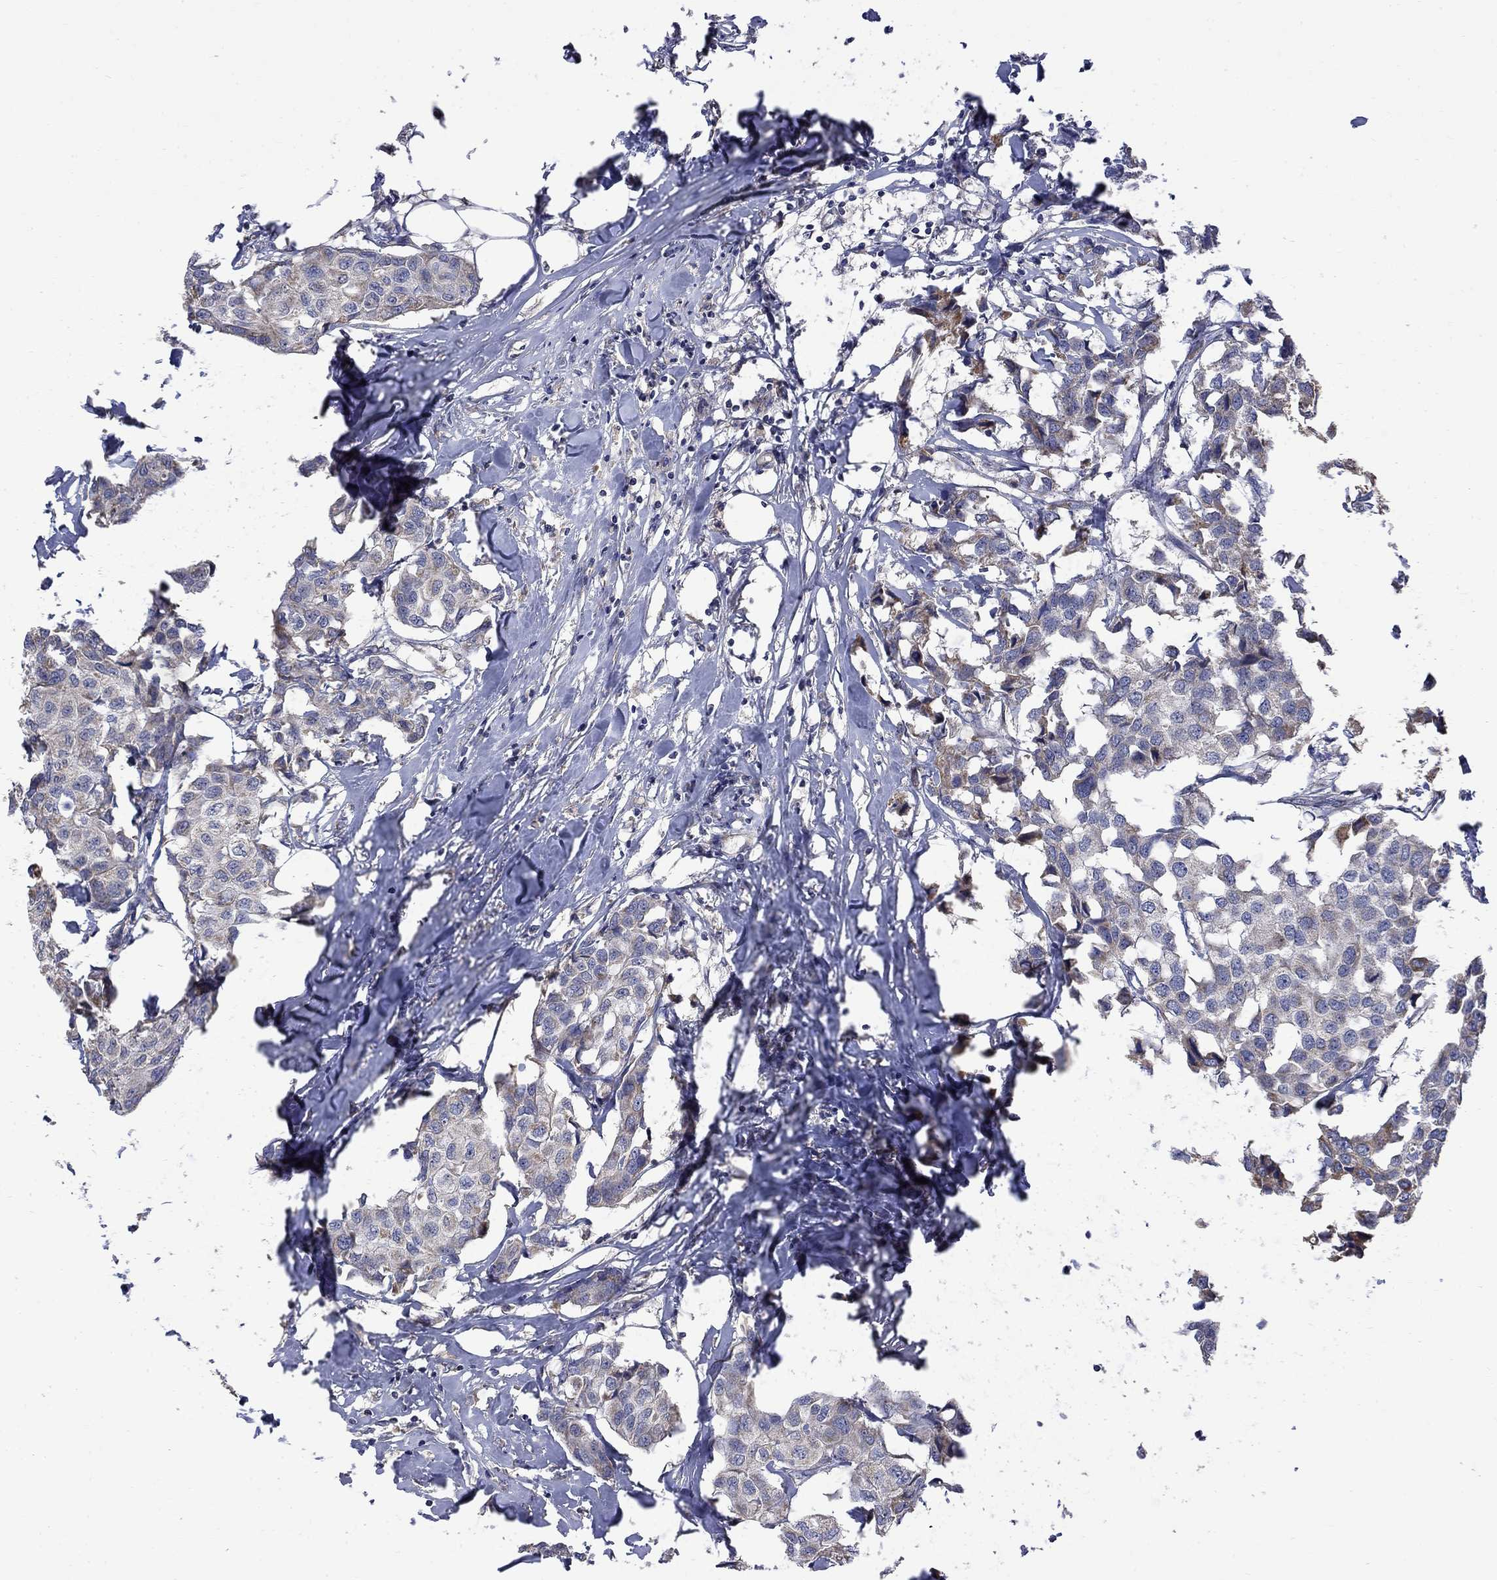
{"staining": {"intensity": "weak", "quantity": "<25%", "location": "cytoplasmic/membranous"}, "tissue": "breast cancer", "cell_type": "Tumor cells", "image_type": "cancer", "snomed": [{"axis": "morphology", "description": "Duct carcinoma"}, {"axis": "topography", "description": "Breast"}], "caption": "Immunohistochemistry (IHC) of human breast cancer exhibits no staining in tumor cells. The staining was performed using DAB to visualize the protein expression in brown, while the nuclei were stained in blue with hematoxylin (Magnification: 20x).", "gene": "CAMKK2", "patient": {"sex": "female", "age": 80}}